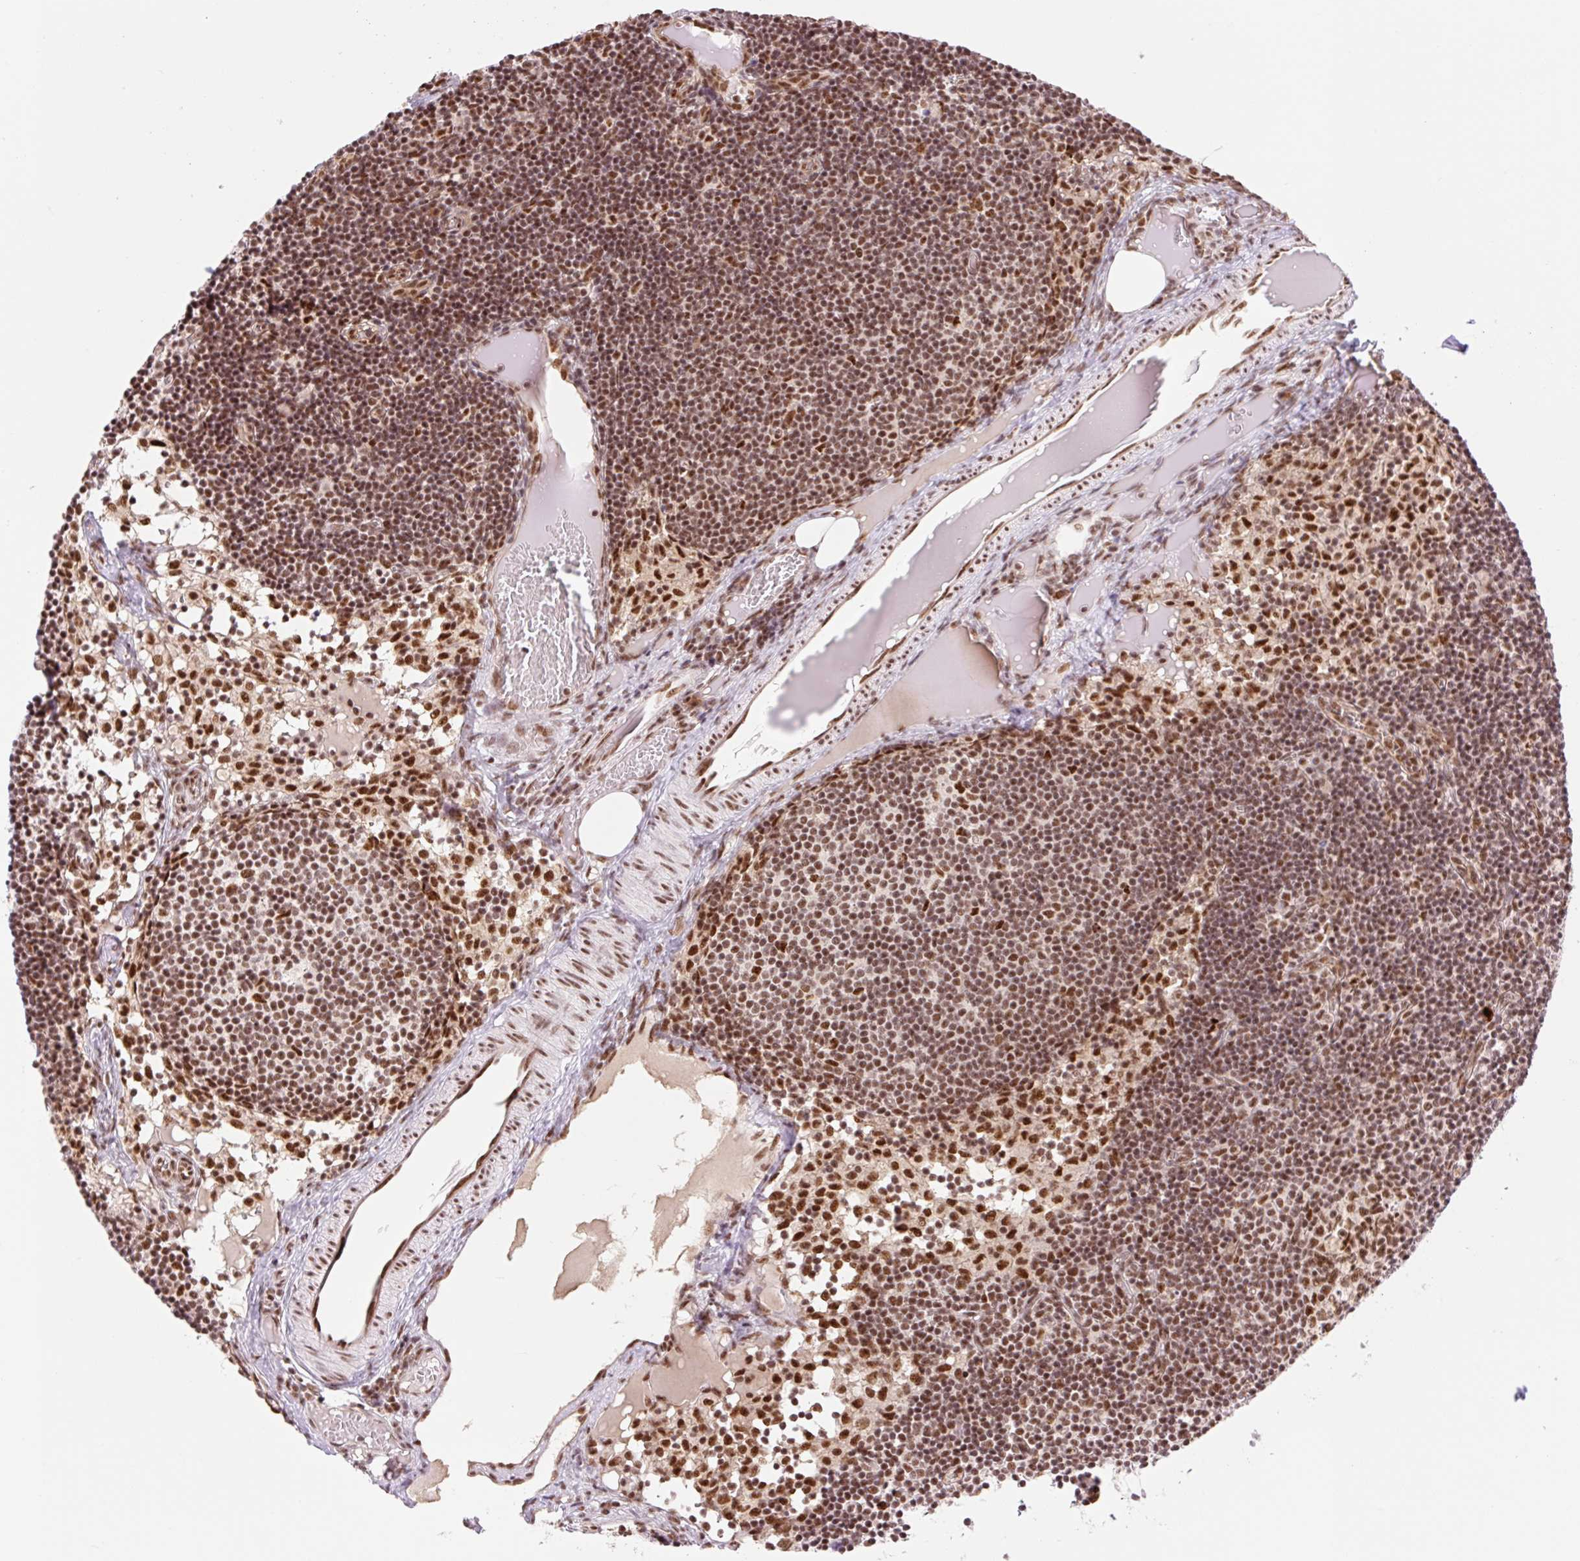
{"staining": {"intensity": "strong", "quantity": ">75%", "location": "nuclear"}, "tissue": "lymph node", "cell_type": "Germinal center cells", "image_type": "normal", "snomed": [{"axis": "morphology", "description": "Normal tissue, NOS"}, {"axis": "topography", "description": "Lymph node"}], "caption": "An immunohistochemistry (IHC) histopathology image of unremarkable tissue is shown. Protein staining in brown highlights strong nuclear positivity in lymph node within germinal center cells.", "gene": "PRDM11", "patient": {"sex": "female", "age": 31}}